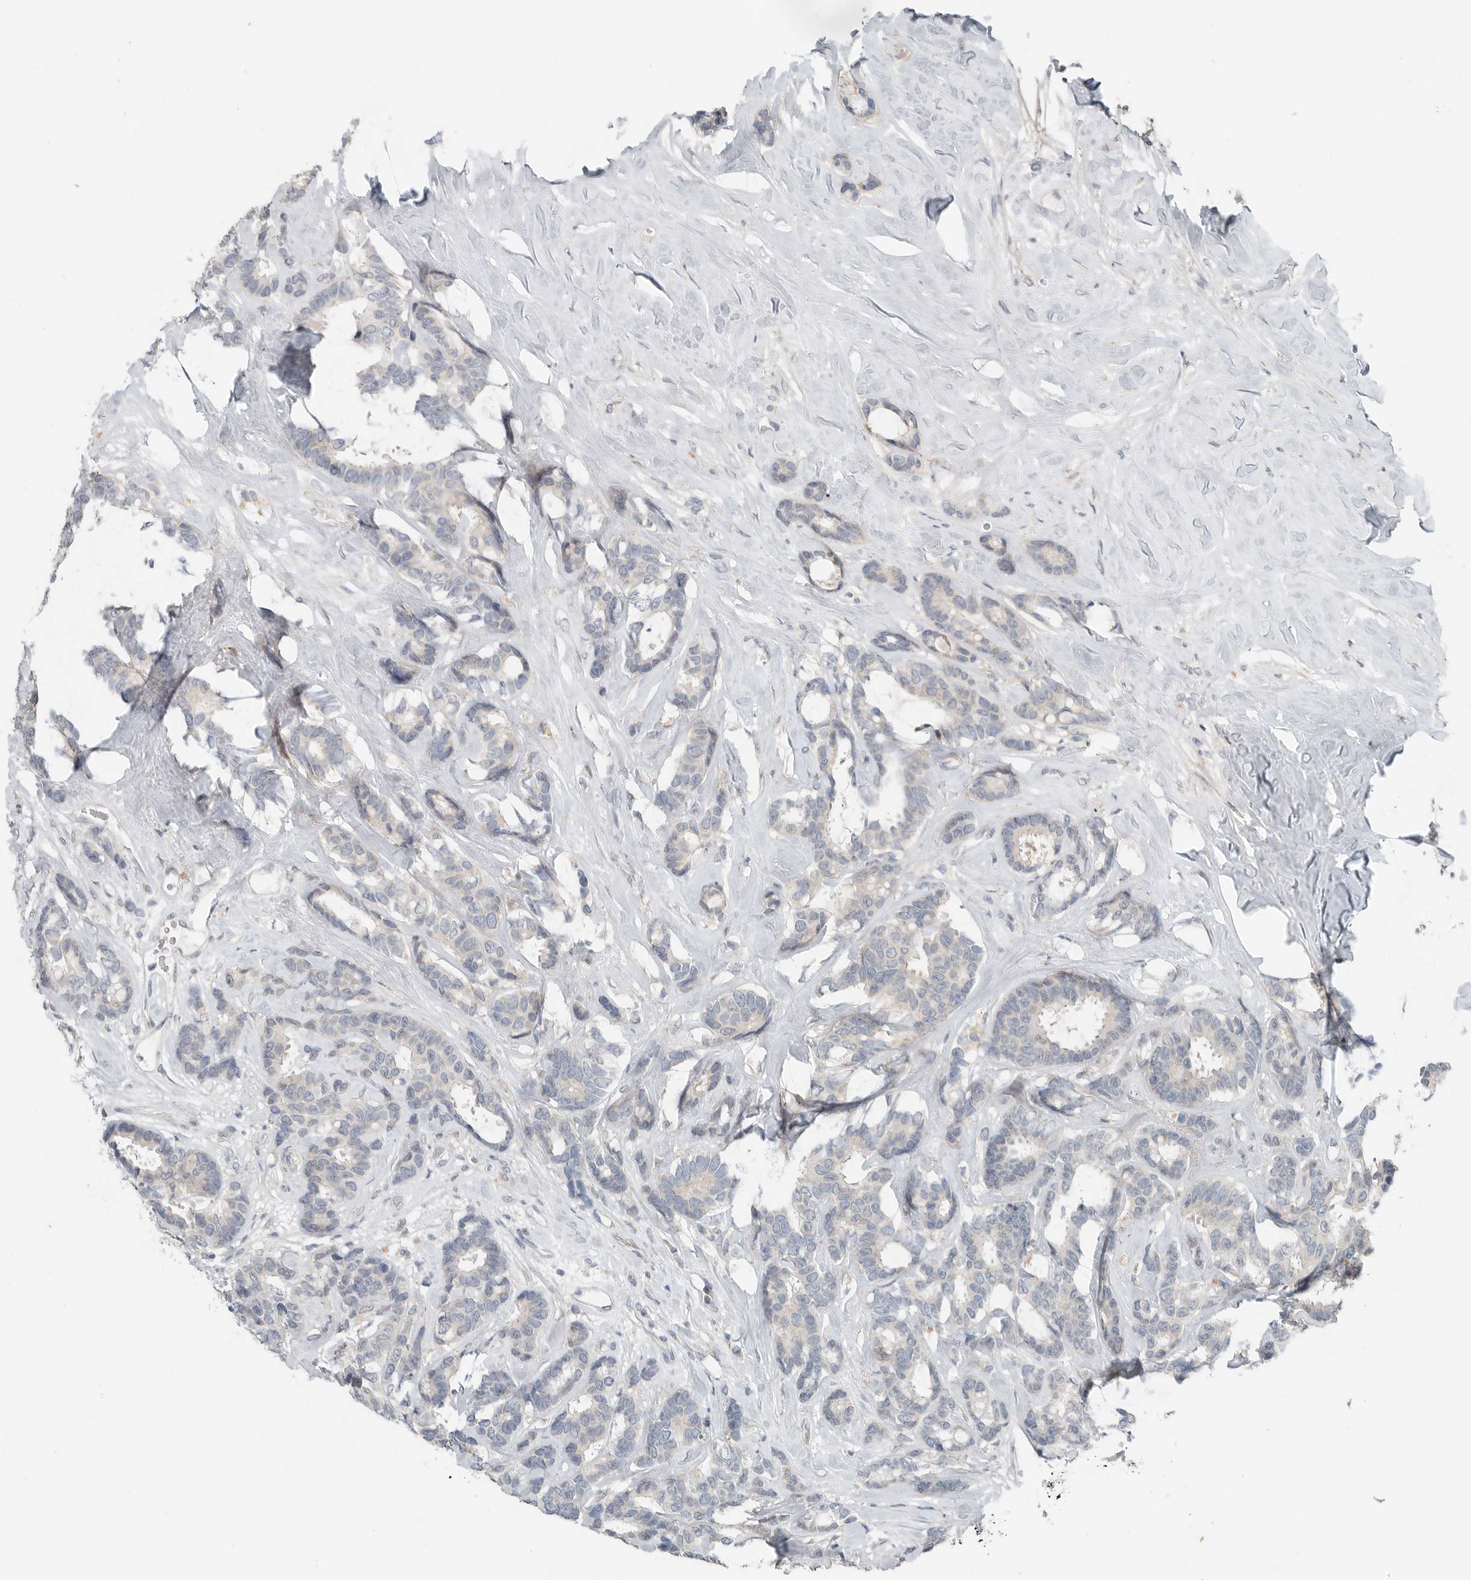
{"staining": {"intensity": "negative", "quantity": "none", "location": "none"}, "tissue": "breast cancer", "cell_type": "Tumor cells", "image_type": "cancer", "snomed": [{"axis": "morphology", "description": "Duct carcinoma"}, {"axis": "topography", "description": "Breast"}], "caption": "Immunohistochemistry (IHC) image of human breast cancer (infiltrating ductal carcinoma) stained for a protein (brown), which displays no staining in tumor cells. Brightfield microscopy of immunohistochemistry (IHC) stained with DAB (brown) and hematoxylin (blue), captured at high magnification.", "gene": "FCRLB", "patient": {"sex": "female", "age": 87}}